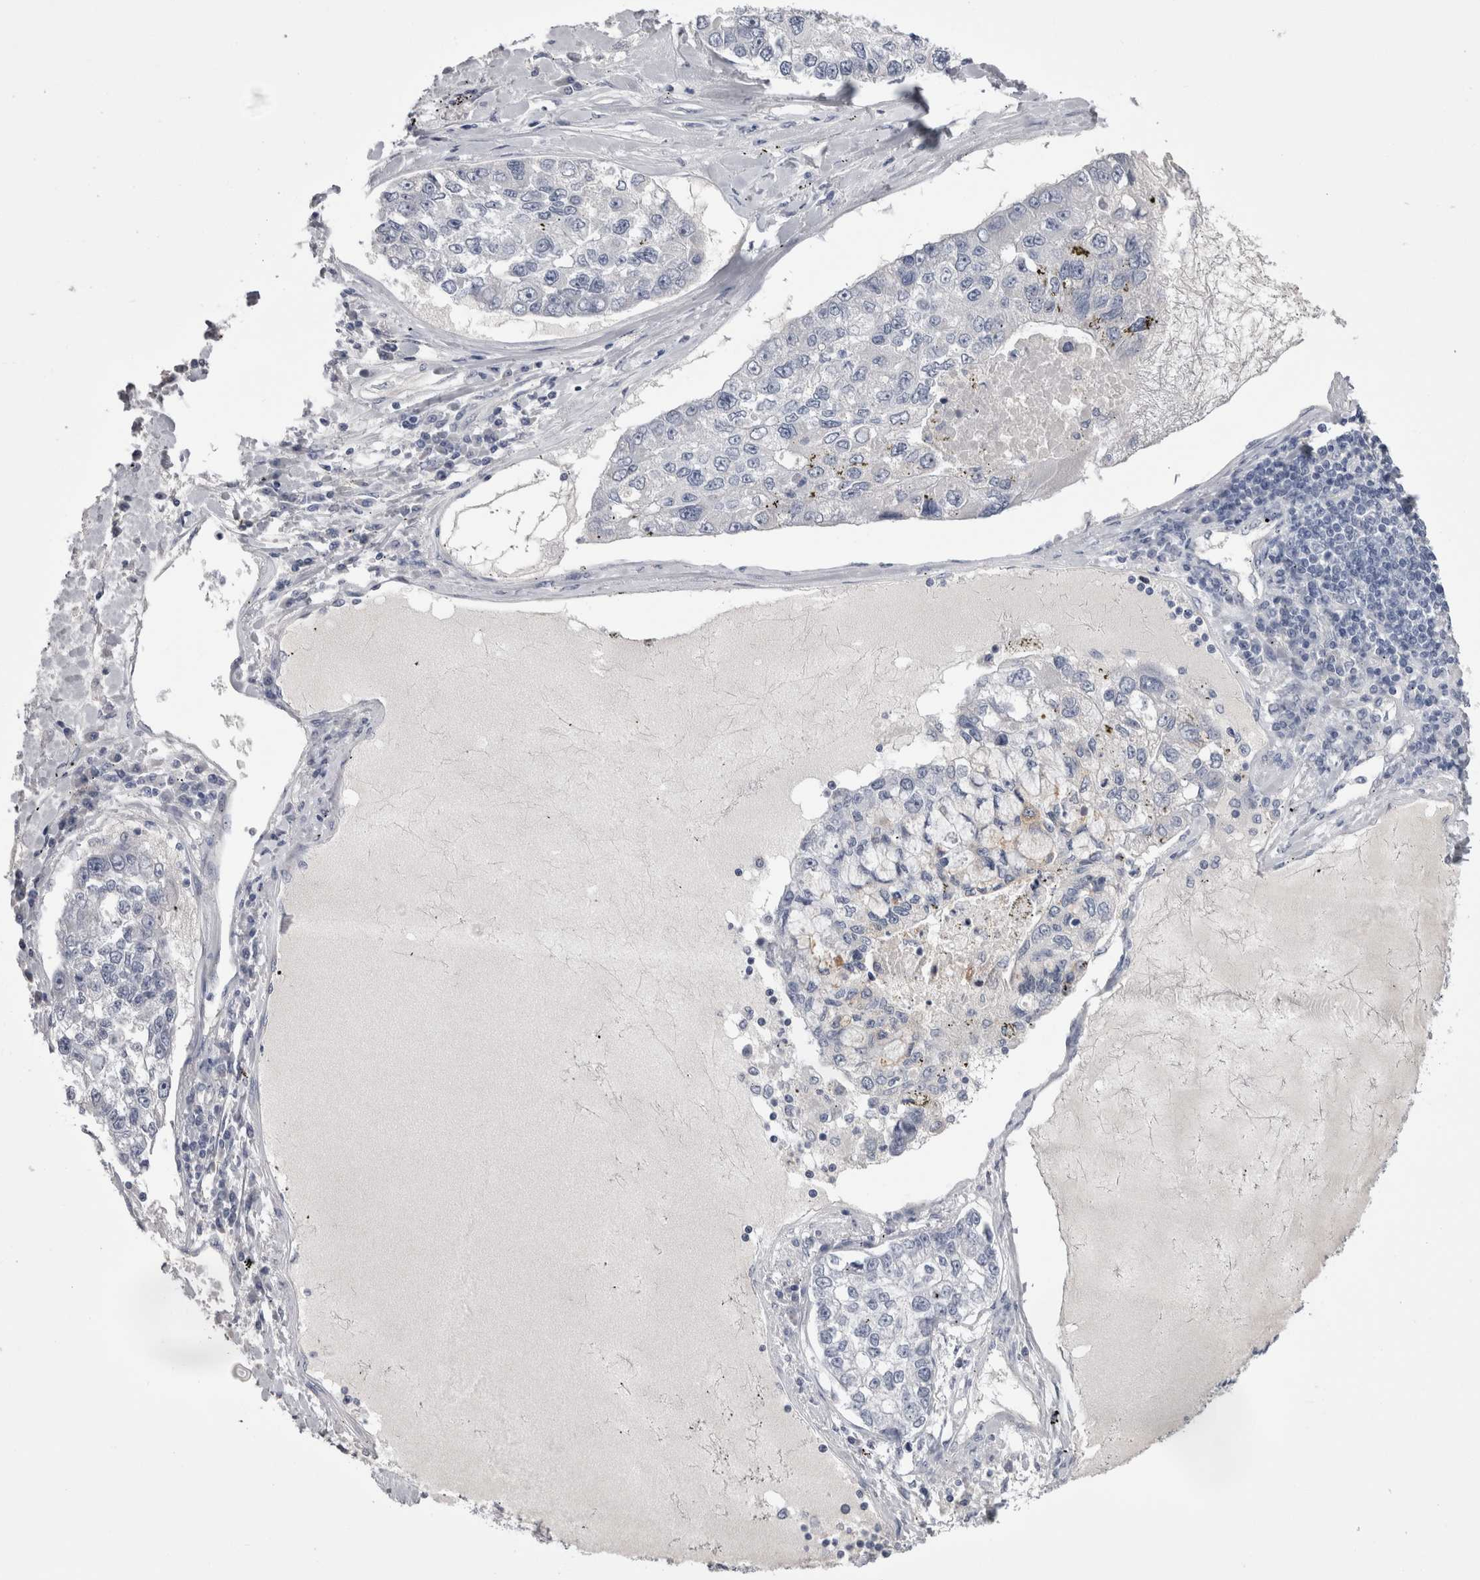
{"staining": {"intensity": "negative", "quantity": "none", "location": "none"}, "tissue": "lung cancer", "cell_type": "Tumor cells", "image_type": "cancer", "snomed": [{"axis": "morphology", "description": "Adenocarcinoma, NOS"}, {"axis": "topography", "description": "Lung"}], "caption": "Tumor cells are negative for brown protein staining in lung cancer (adenocarcinoma).", "gene": "CDHR5", "patient": {"sex": "male", "age": 49}}